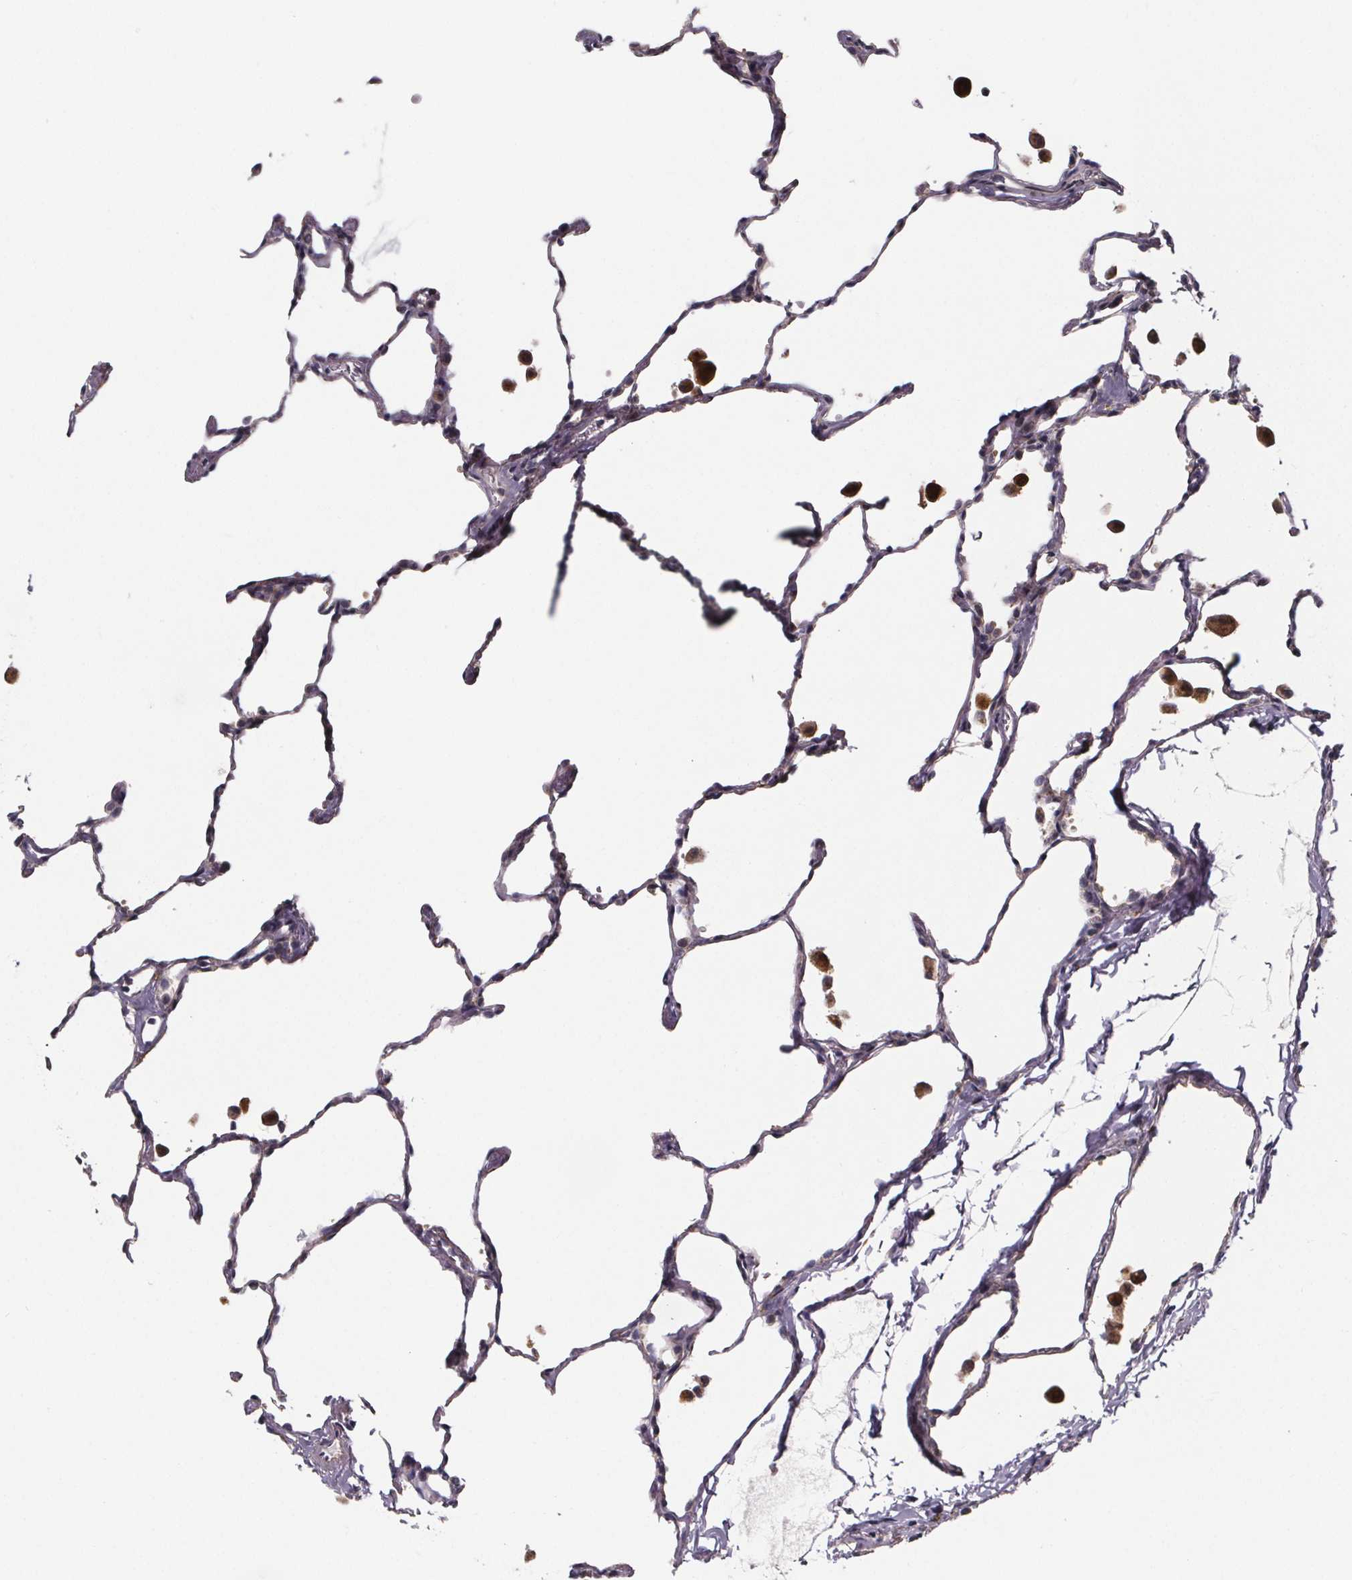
{"staining": {"intensity": "weak", "quantity": "25%-75%", "location": "cytoplasmic/membranous"}, "tissue": "lung", "cell_type": "Alveolar cells", "image_type": "normal", "snomed": [{"axis": "morphology", "description": "Normal tissue, NOS"}, {"axis": "topography", "description": "Lung"}], "caption": "Protein expression analysis of benign lung reveals weak cytoplasmic/membranous expression in about 25%-75% of alveolar cells. (DAB = brown stain, brightfield microscopy at high magnification).", "gene": "NDST1", "patient": {"sex": "female", "age": 47}}